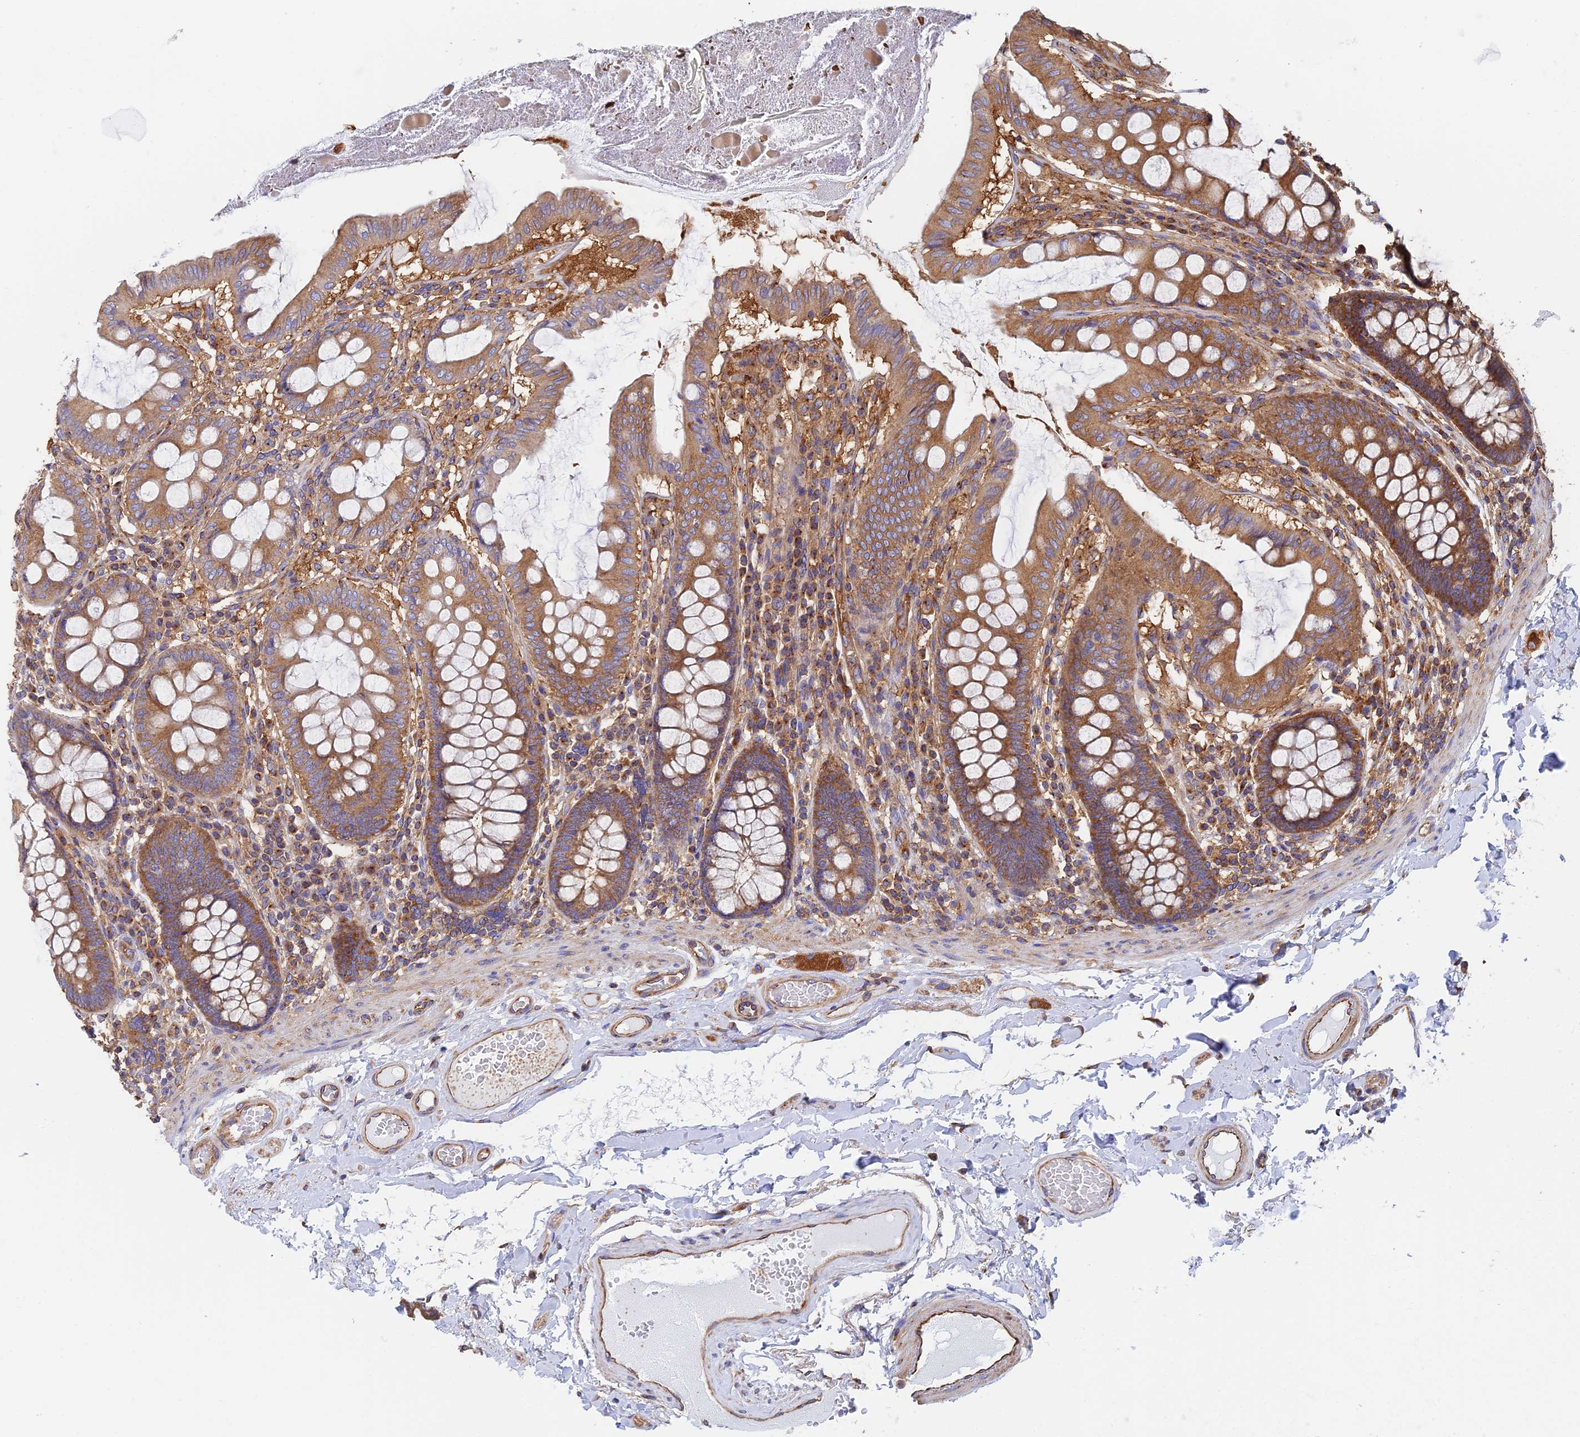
{"staining": {"intensity": "moderate", "quantity": ">75%", "location": "cytoplasmic/membranous"}, "tissue": "colon", "cell_type": "Endothelial cells", "image_type": "normal", "snomed": [{"axis": "morphology", "description": "Normal tissue, NOS"}, {"axis": "topography", "description": "Colon"}], "caption": "A medium amount of moderate cytoplasmic/membranous positivity is appreciated in about >75% of endothelial cells in unremarkable colon. Nuclei are stained in blue.", "gene": "DCTN2", "patient": {"sex": "male", "age": 84}}